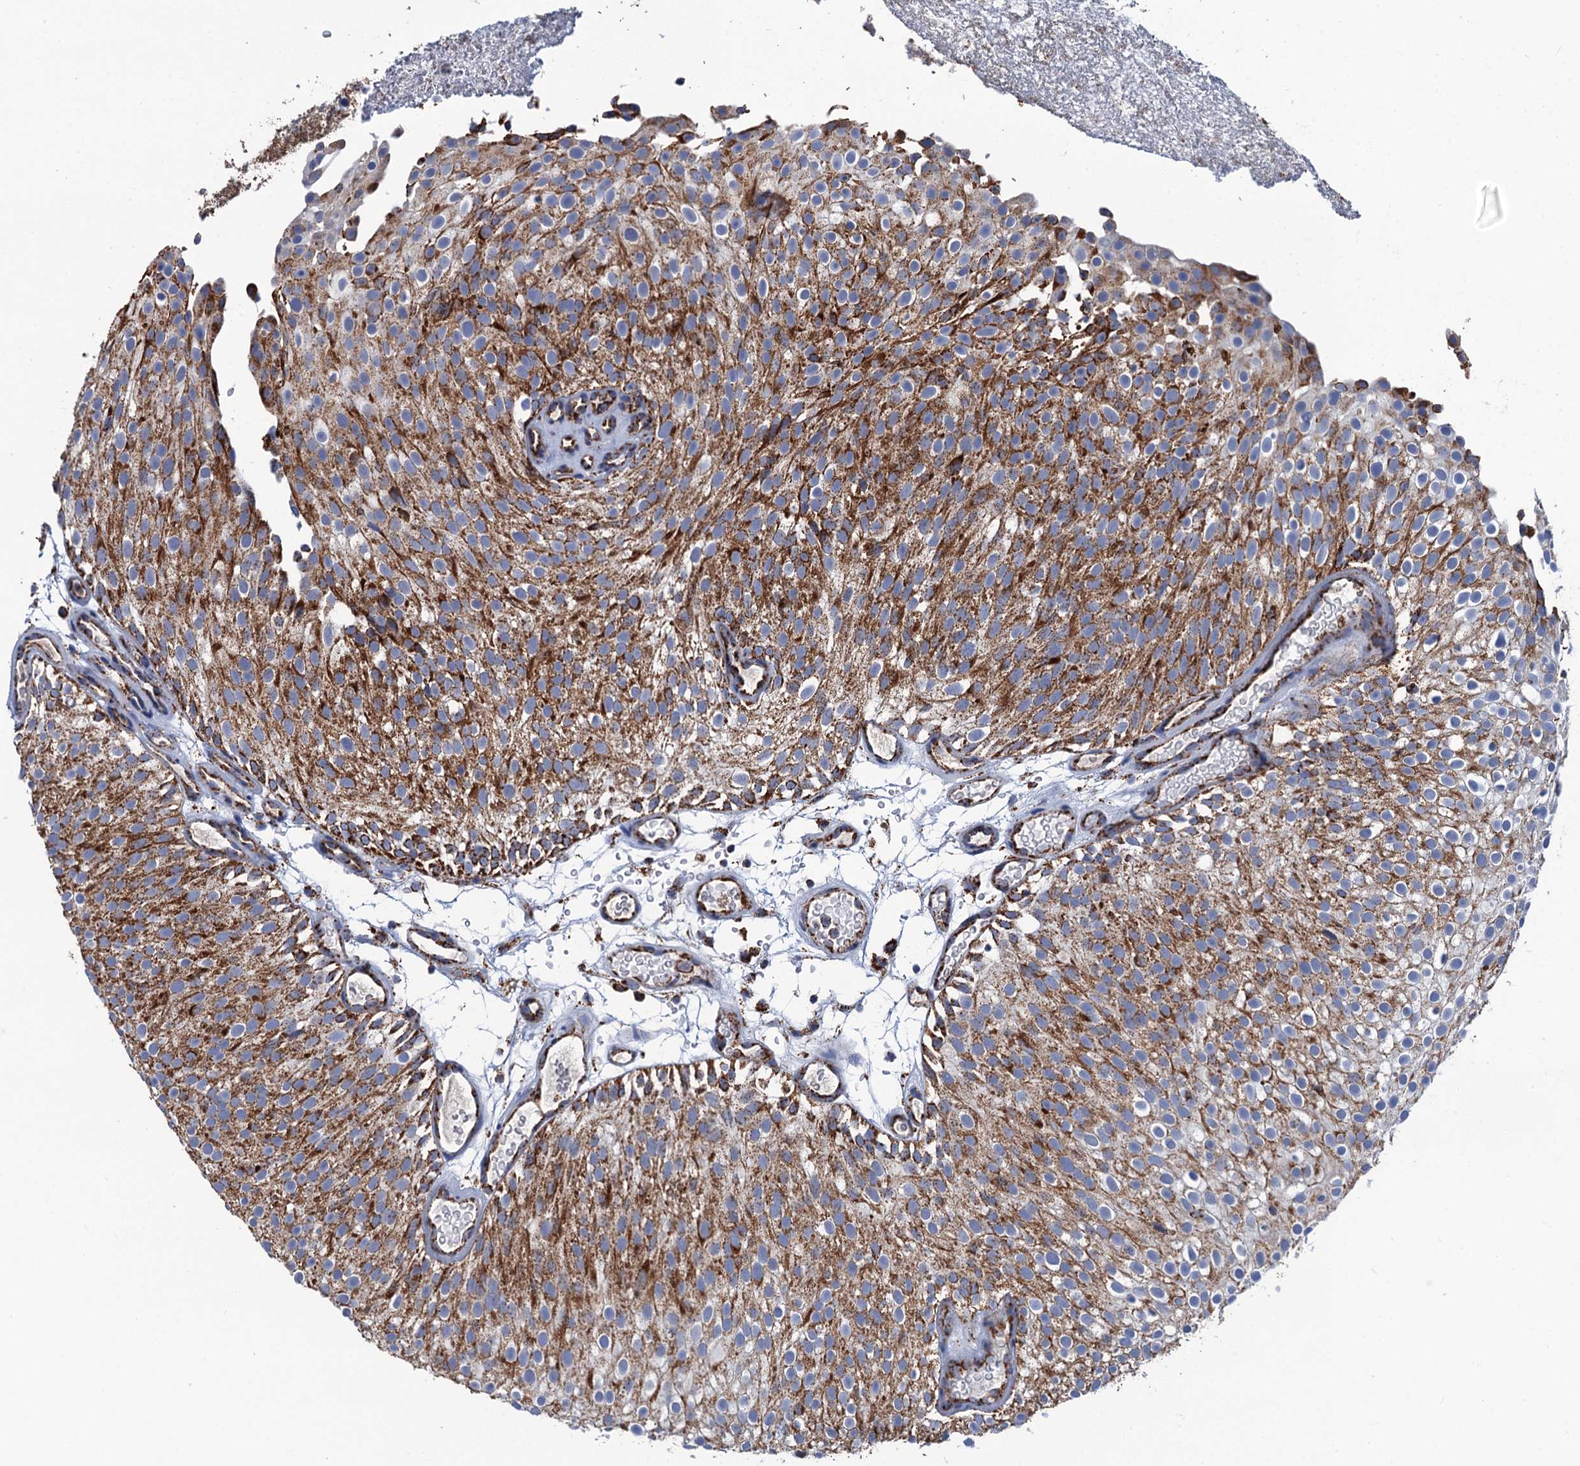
{"staining": {"intensity": "strong", "quantity": ">75%", "location": "cytoplasmic/membranous"}, "tissue": "urothelial cancer", "cell_type": "Tumor cells", "image_type": "cancer", "snomed": [{"axis": "morphology", "description": "Urothelial carcinoma, Low grade"}, {"axis": "topography", "description": "Urinary bladder"}], "caption": "Protein staining of low-grade urothelial carcinoma tissue reveals strong cytoplasmic/membranous positivity in approximately >75% of tumor cells. (IHC, brightfield microscopy, high magnification).", "gene": "IVD", "patient": {"sex": "male", "age": 78}}